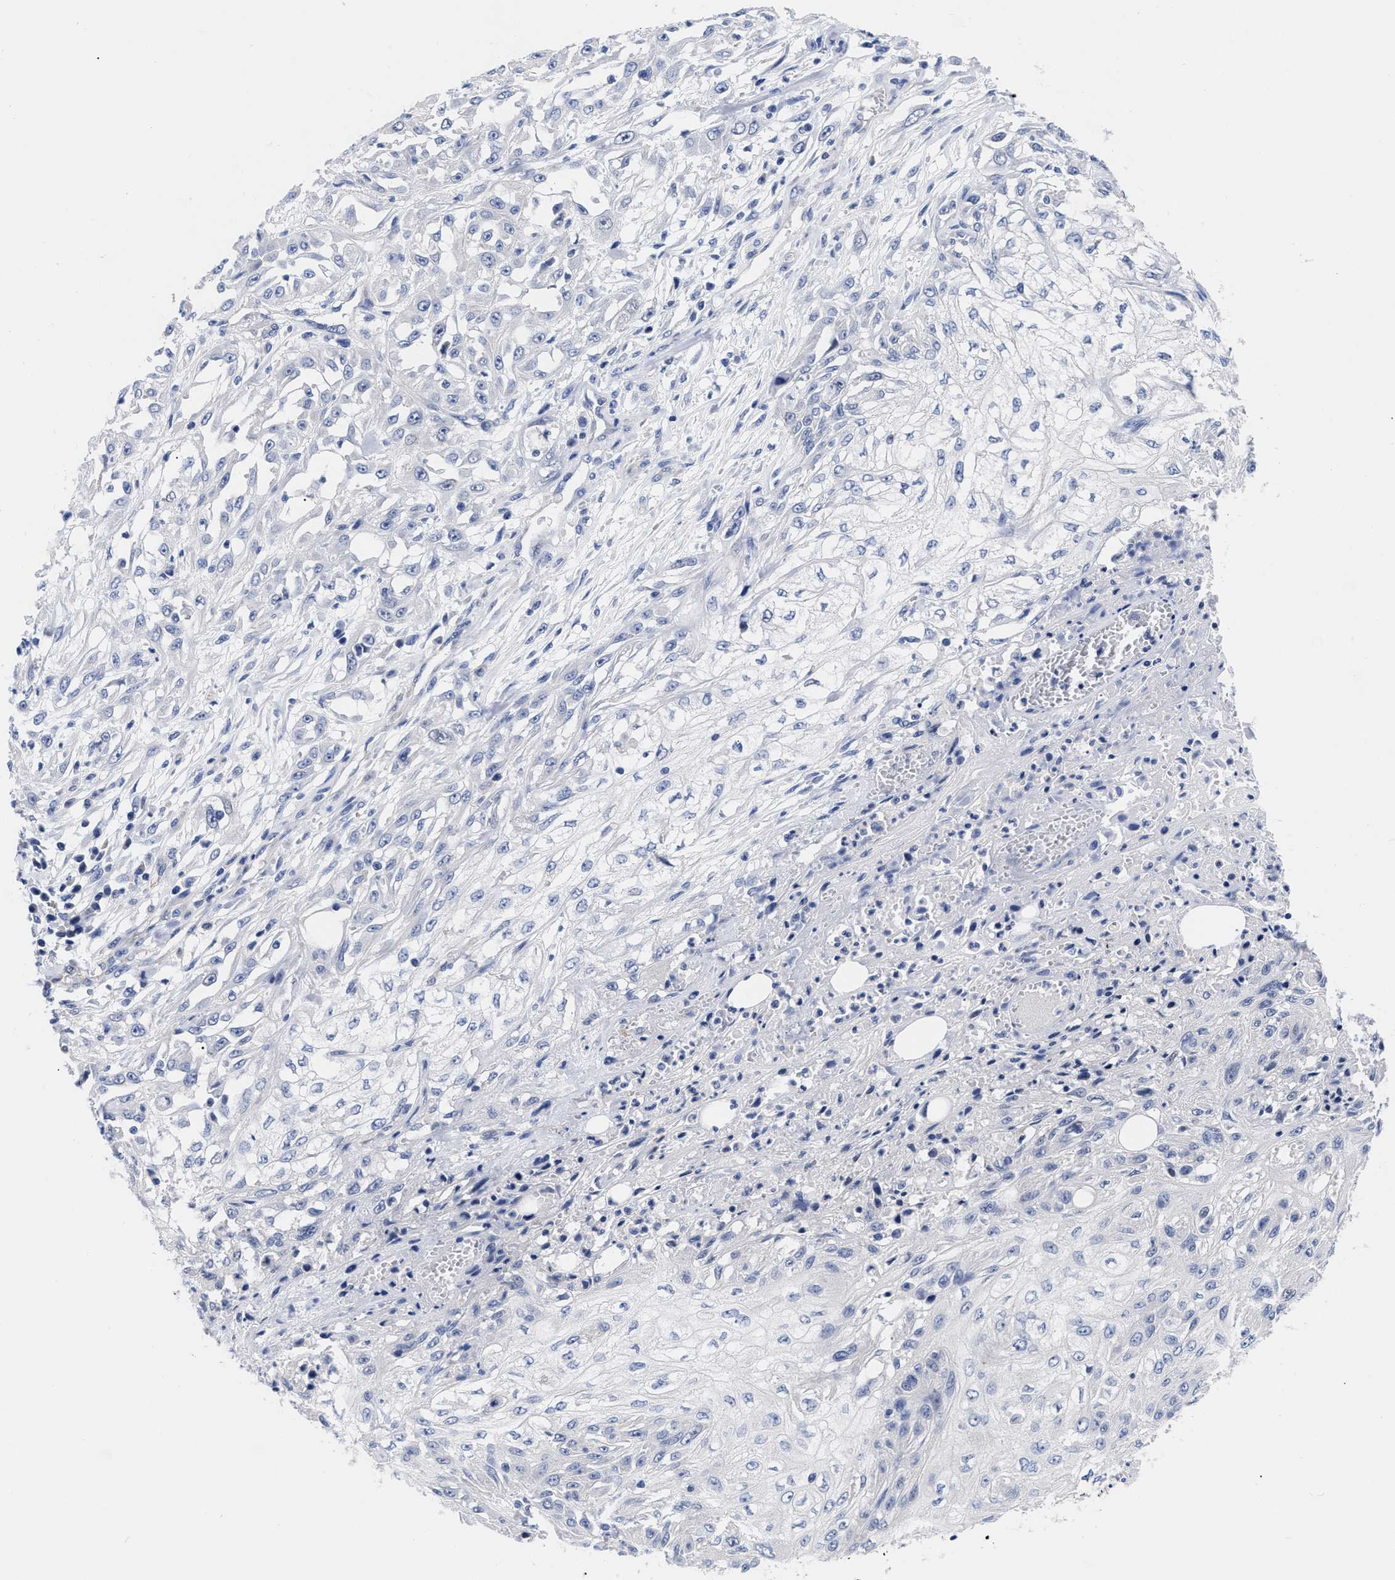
{"staining": {"intensity": "negative", "quantity": "none", "location": "none"}, "tissue": "skin cancer", "cell_type": "Tumor cells", "image_type": "cancer", "snomed": [{"axis": "morphology", "description": "Squamous cell carcinoma, NOS"}, {"axis": "morphology", "description": "Squamous cell carcinoma, metastatic, NOS"}, {"axis": "topography", "description": "Skin"}, {"axis": "topography", "description": "Lymph node"}], "caption": "Protein analysis of skin cancer displays no significant expression in tumor cells.", "gene": "IRAG2", "patient": {"sex": "male", "age": 75}}